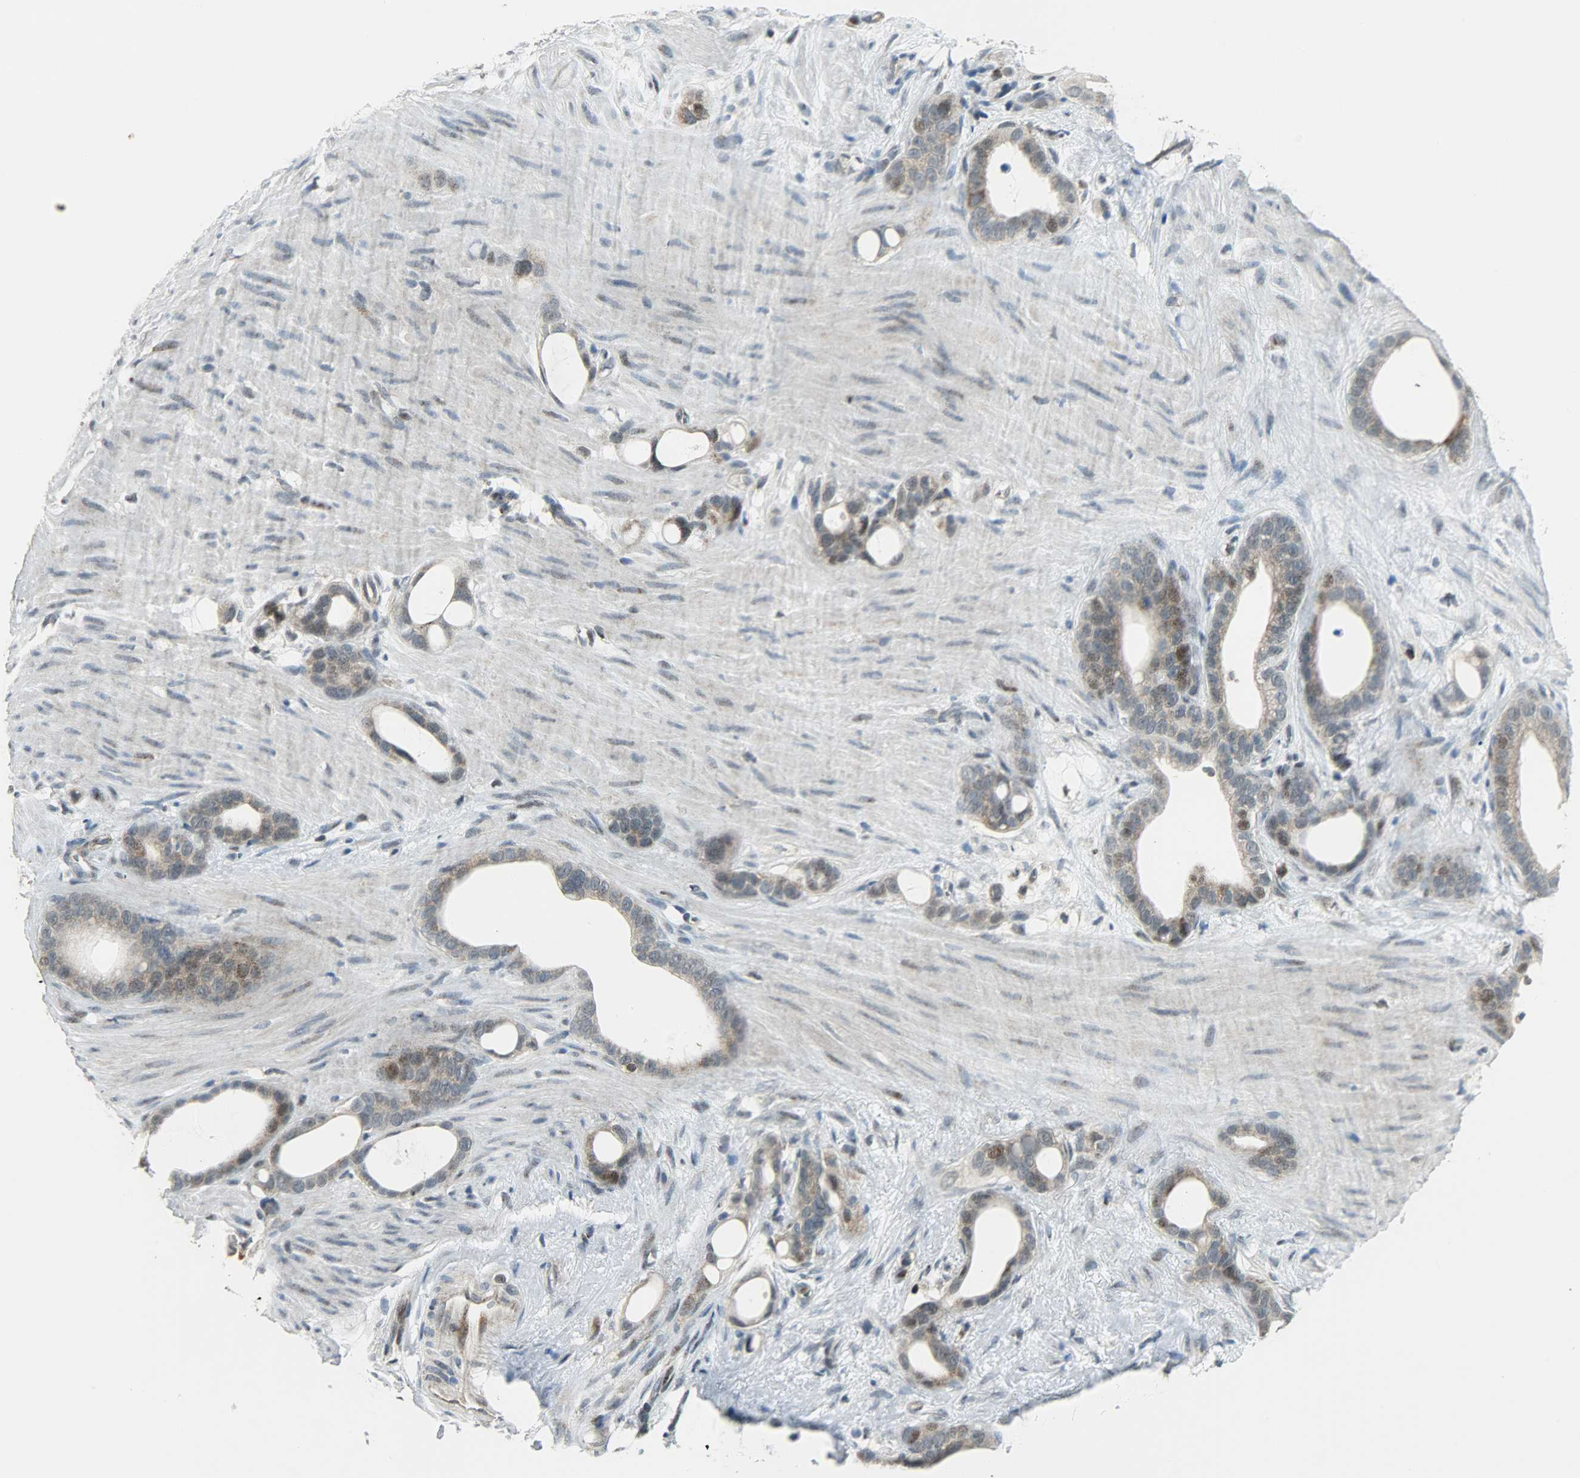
{"staining": {"intensity": "moderate", "quantity": "25%-75%", "location": "cytoplasmic/membranous"}, "tissue": "stomach cancer", "cell_type": "Tumor cells", "image_type": "cancer", "snomed": [{"axis": "morphology", "description": "Adenocarcinoma, NOS"}, {"axis": "topography", "description": "Stomach"}], "caption": "Protein analysis of adenocarcinoma (stomach) tissue shows moderate cytoplasmic/membranous expression in about 25%-75% of tumor cells. Ihc stains the protein in brown and the nuclei are stained blue.", "gene": "IL15", "patient": {"sex": "female", "age": 75}}